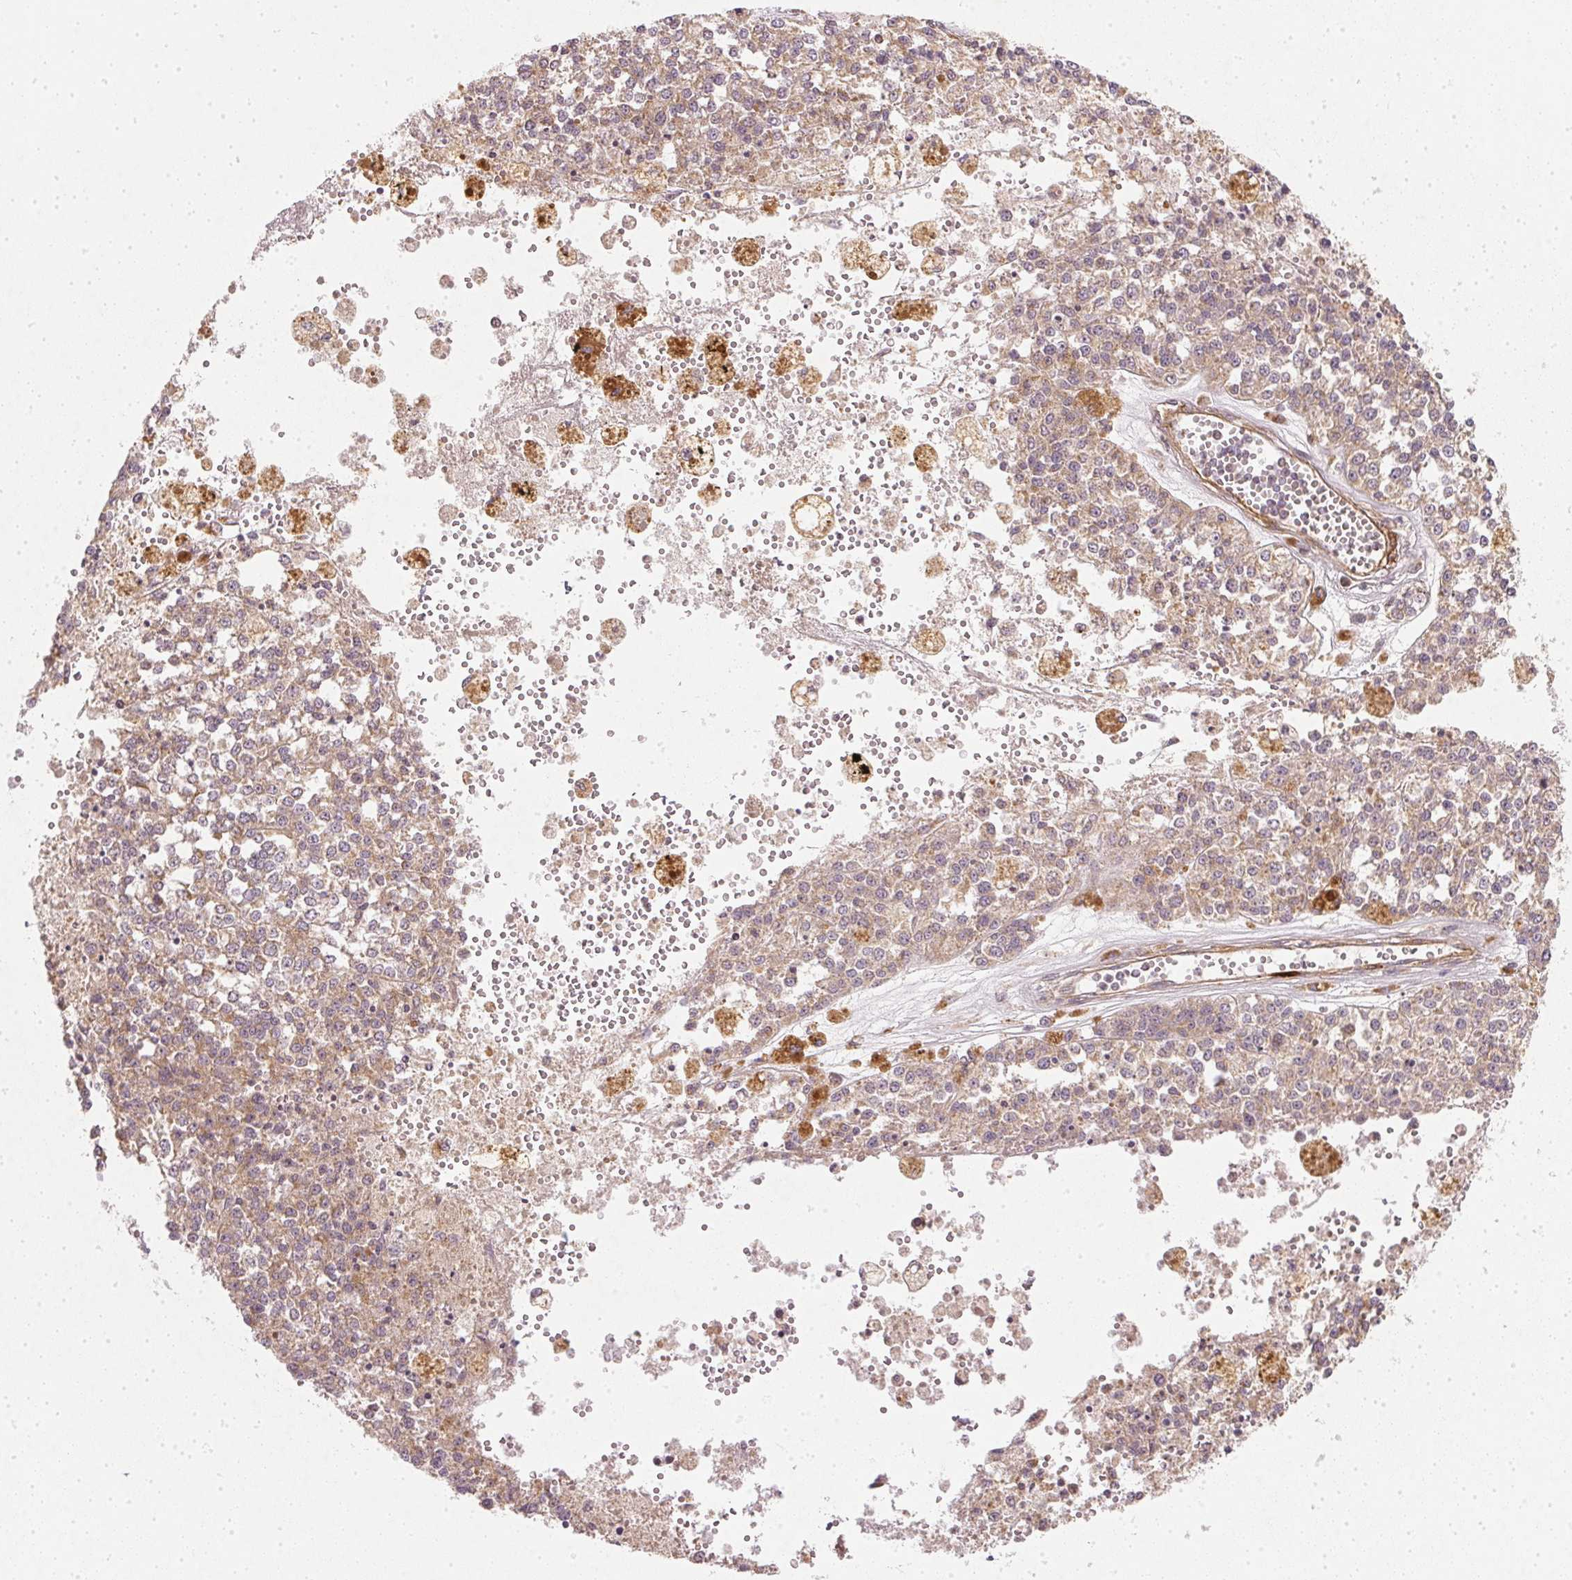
{"staining": {"intensity": "weak", "quantity": ">75%", "location": "cytoplasmic/membranous"}, "tissue": "melanoma", "cell_type": "Tumor cells", "image_type": "cancer", "snomed": [{"axis": "morphology", "description": "Malignant melanoma, Metastatic site"}, {"axis": "topography", "description": "Lymph node"}], "caption": "Human melanoma stained with a brown dye exhibits weak cytoplasmic/membranous positive staining in approximately >75% of tumor cells.", "gene": "NADK2", "patient": {"sex": "female", "age": 64}}